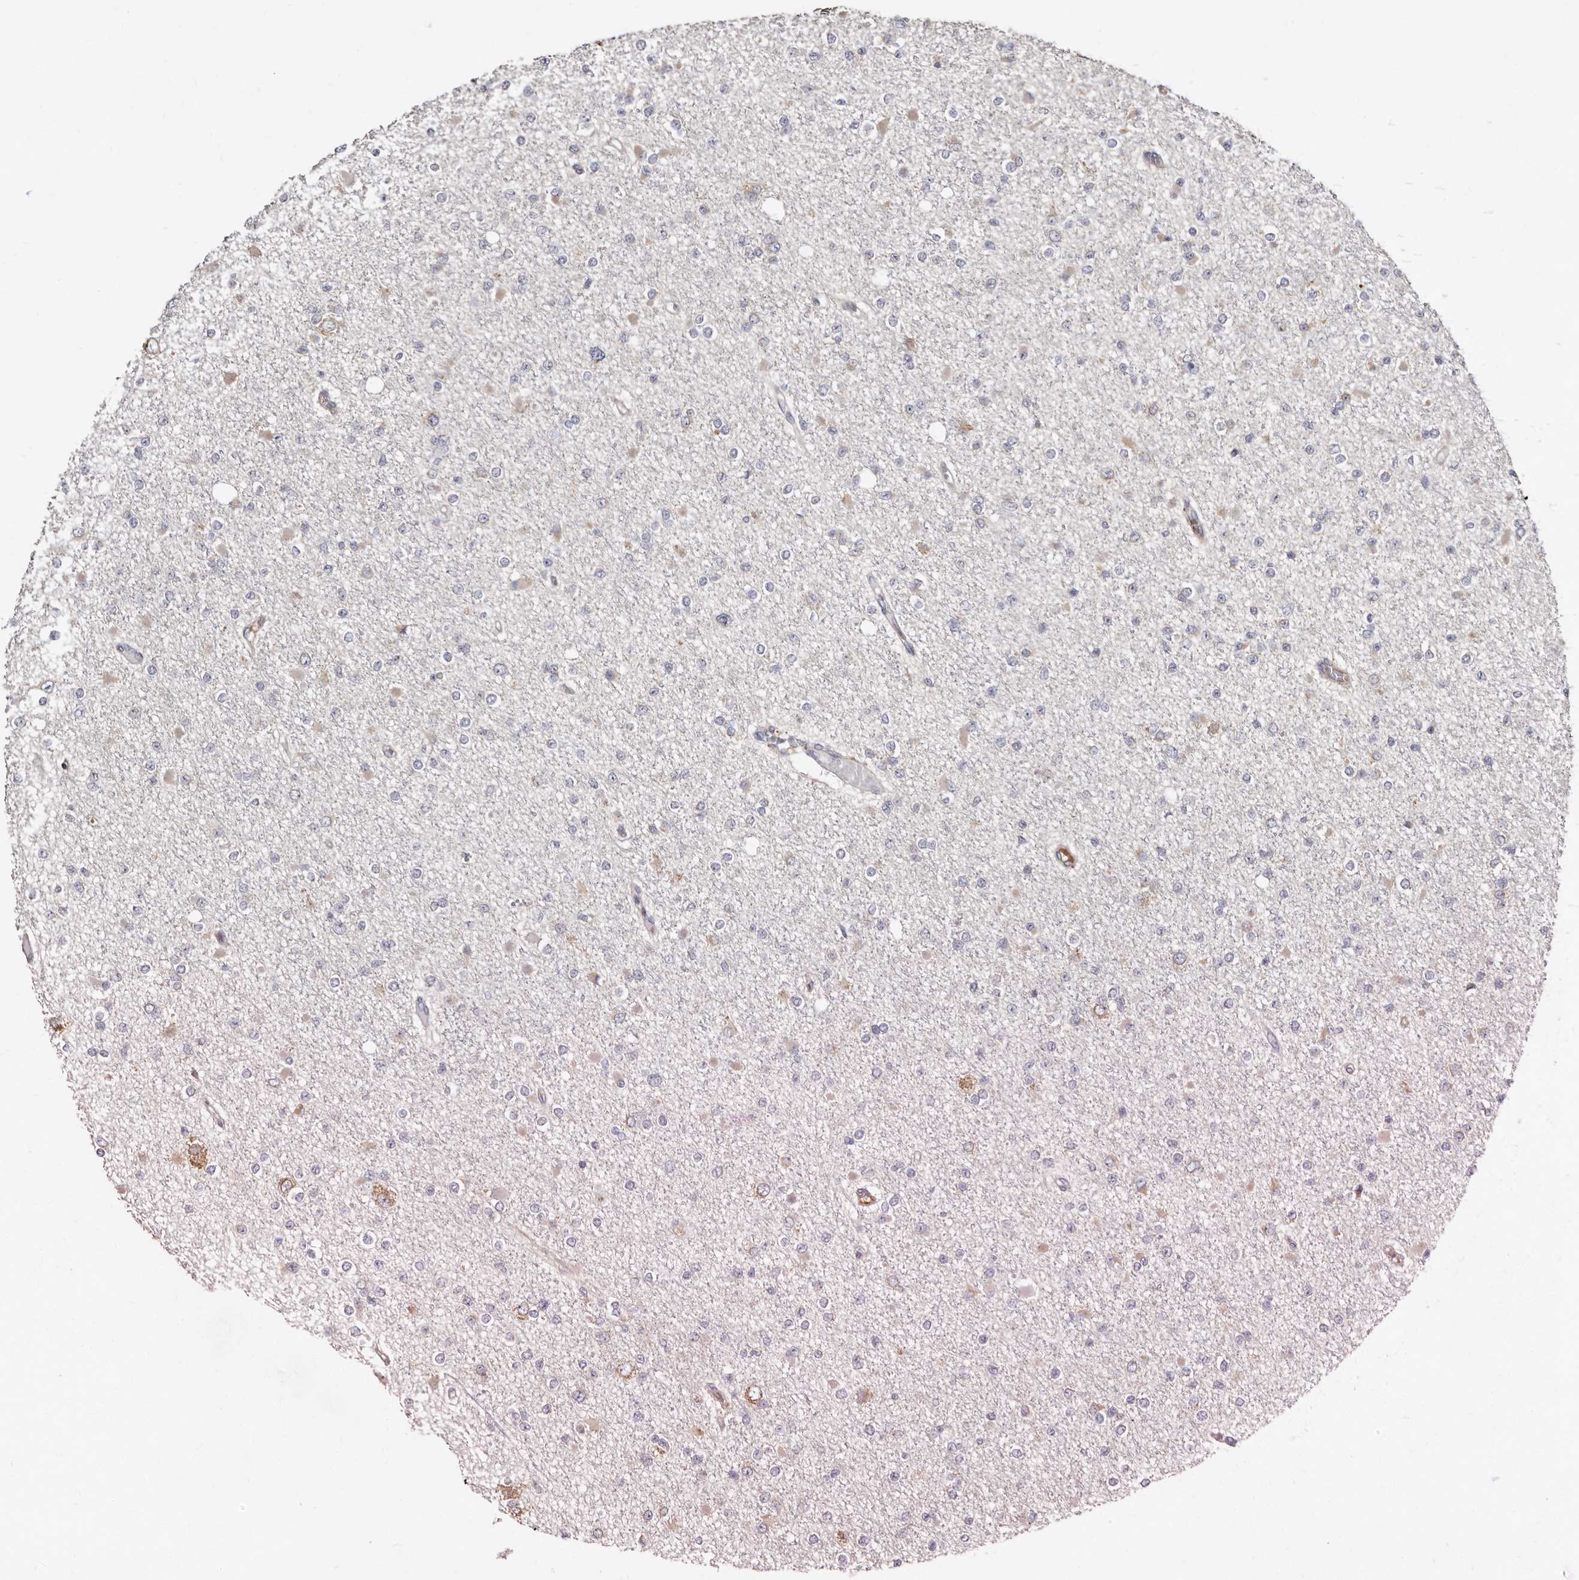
{"staining": {"intensity": "negative", "quantity": "none", "location": "none"}, "tissue": "glioma", "cell_type": "Tumor cells", "image_type": "cancer", "snomed": [{"axis": "morphology", "description": "Glioma, malignant, Low grade"}, {"axis": "topography", "description": "Brain"}], "caption": "This is an immunohistochemistry histopathology image of glioma. There is no expression in tumor cells.", "gene": "ASIC5", "patient": {"sex": "female", "age": 22}}